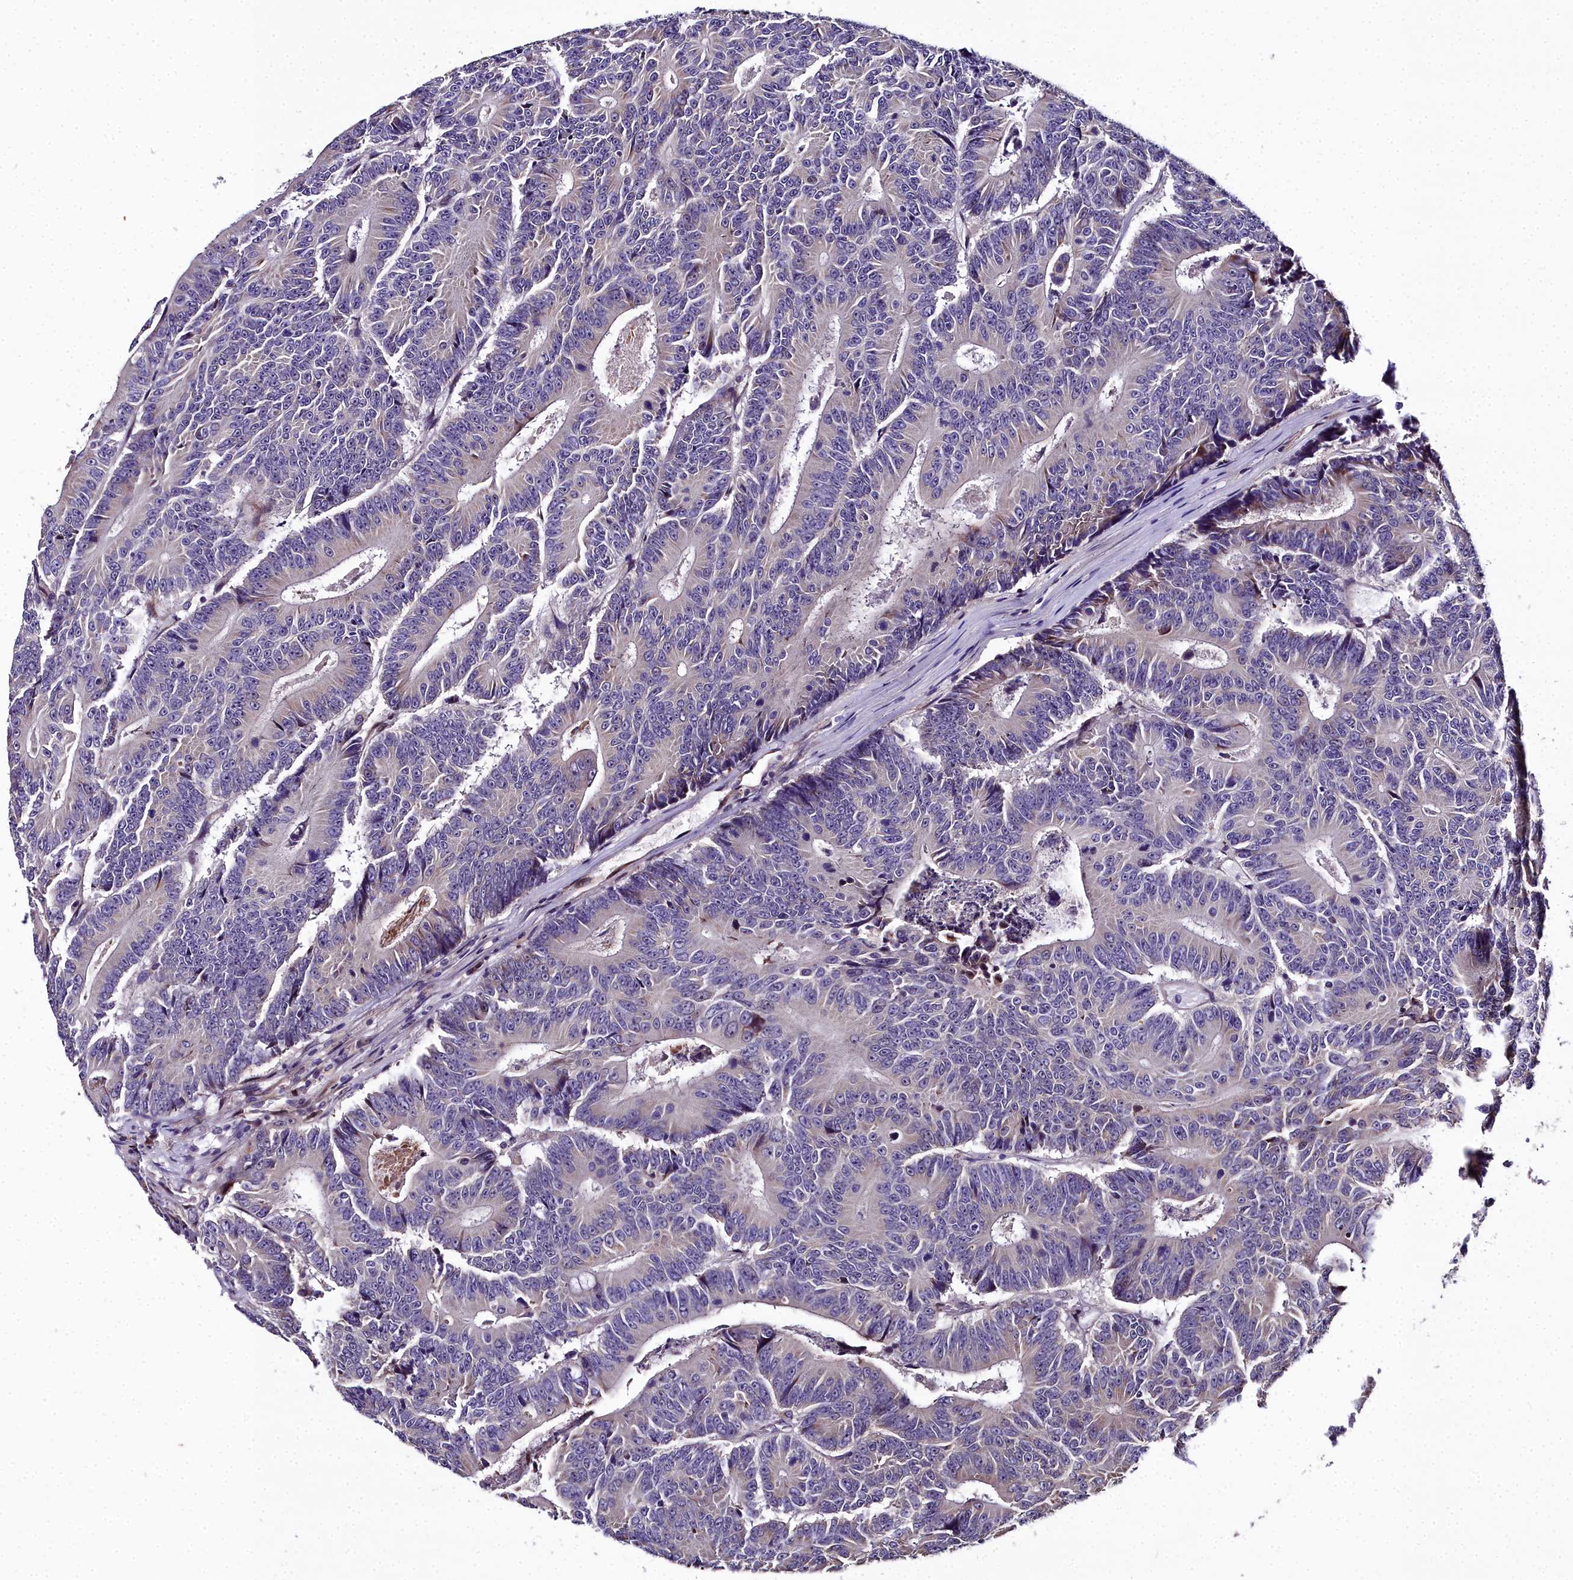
{"staining": {"intensity": "negative", "quantity": "none", "location": "none"}, "tissue": "colorectal cancer", "cell_type": "Tumor cells", "image_type": "cancer", "snomed": [{"axis": "morphology", "description": "Adenocarcinoma, NOS"}, {"axis": "topography", "description": "Colon"}], "caption": "A high-resolution image shows immunohistochemistry staining of colorectal adenocarcinoma, which shows no significant staining in tumor cells.", "gene": "AP1M1", "patient": {"sex": "male", "age": 83}}